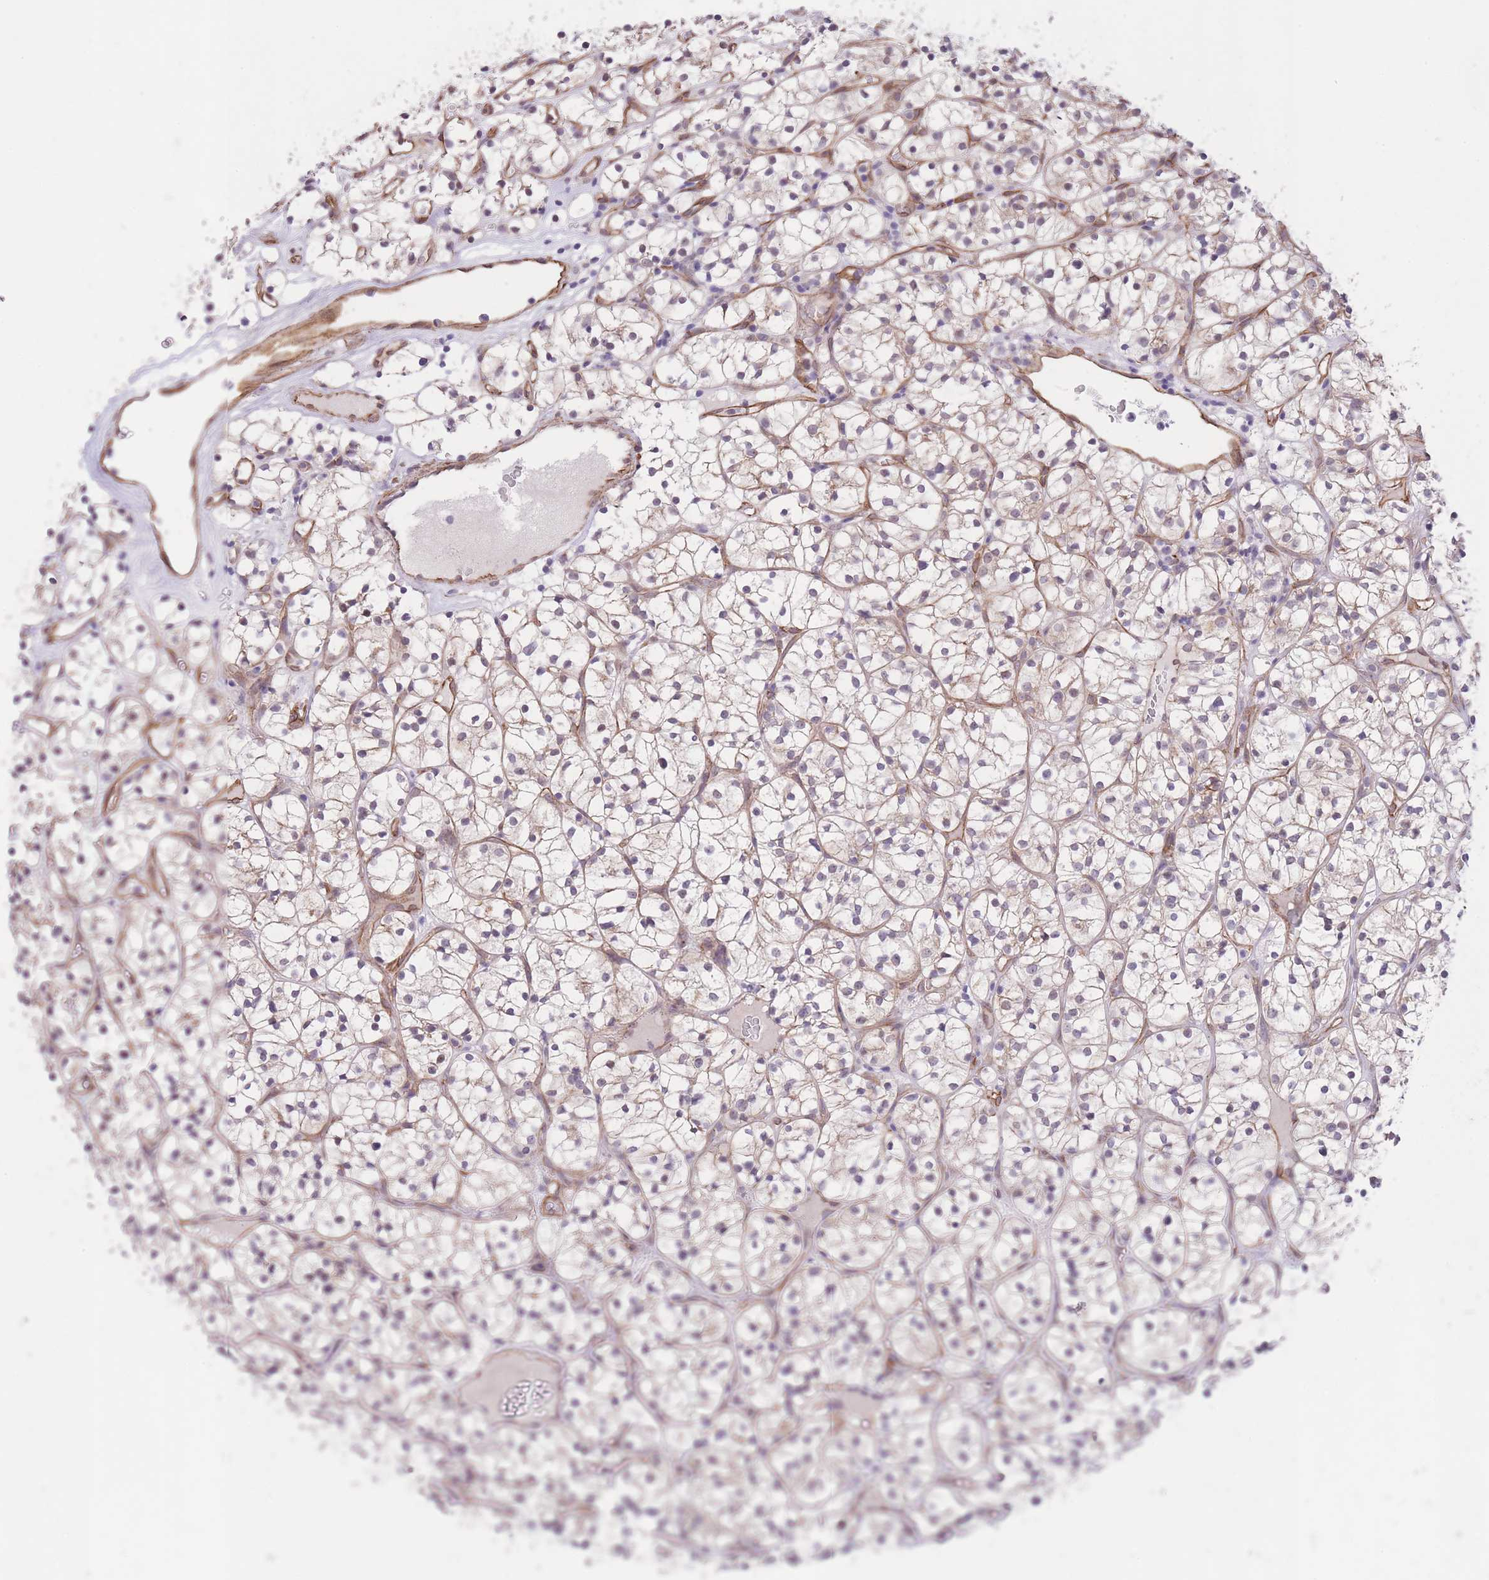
{"staining": {"intensity": "weak", "quantity": "25%-75%", "location": "cytoplasmic/membranous"}, "tissue": "renal cancer", "cell_type": "Tumor cells", "image_type": "cancer", "snomed": [{"axis": "morphology", "description": "Adenocarcinoma, NOS"}, {"axis": "topography", "description": "Kidney"}], "caption": "Protein expression analysis of human renal cancer (adenocarcinoma) reveals weak cytoplasmic/membranous expression in approximately 25%-75% of tumor cells.", "gene": "QTRT1", "patient": {"sex": "female", "age": 64}}